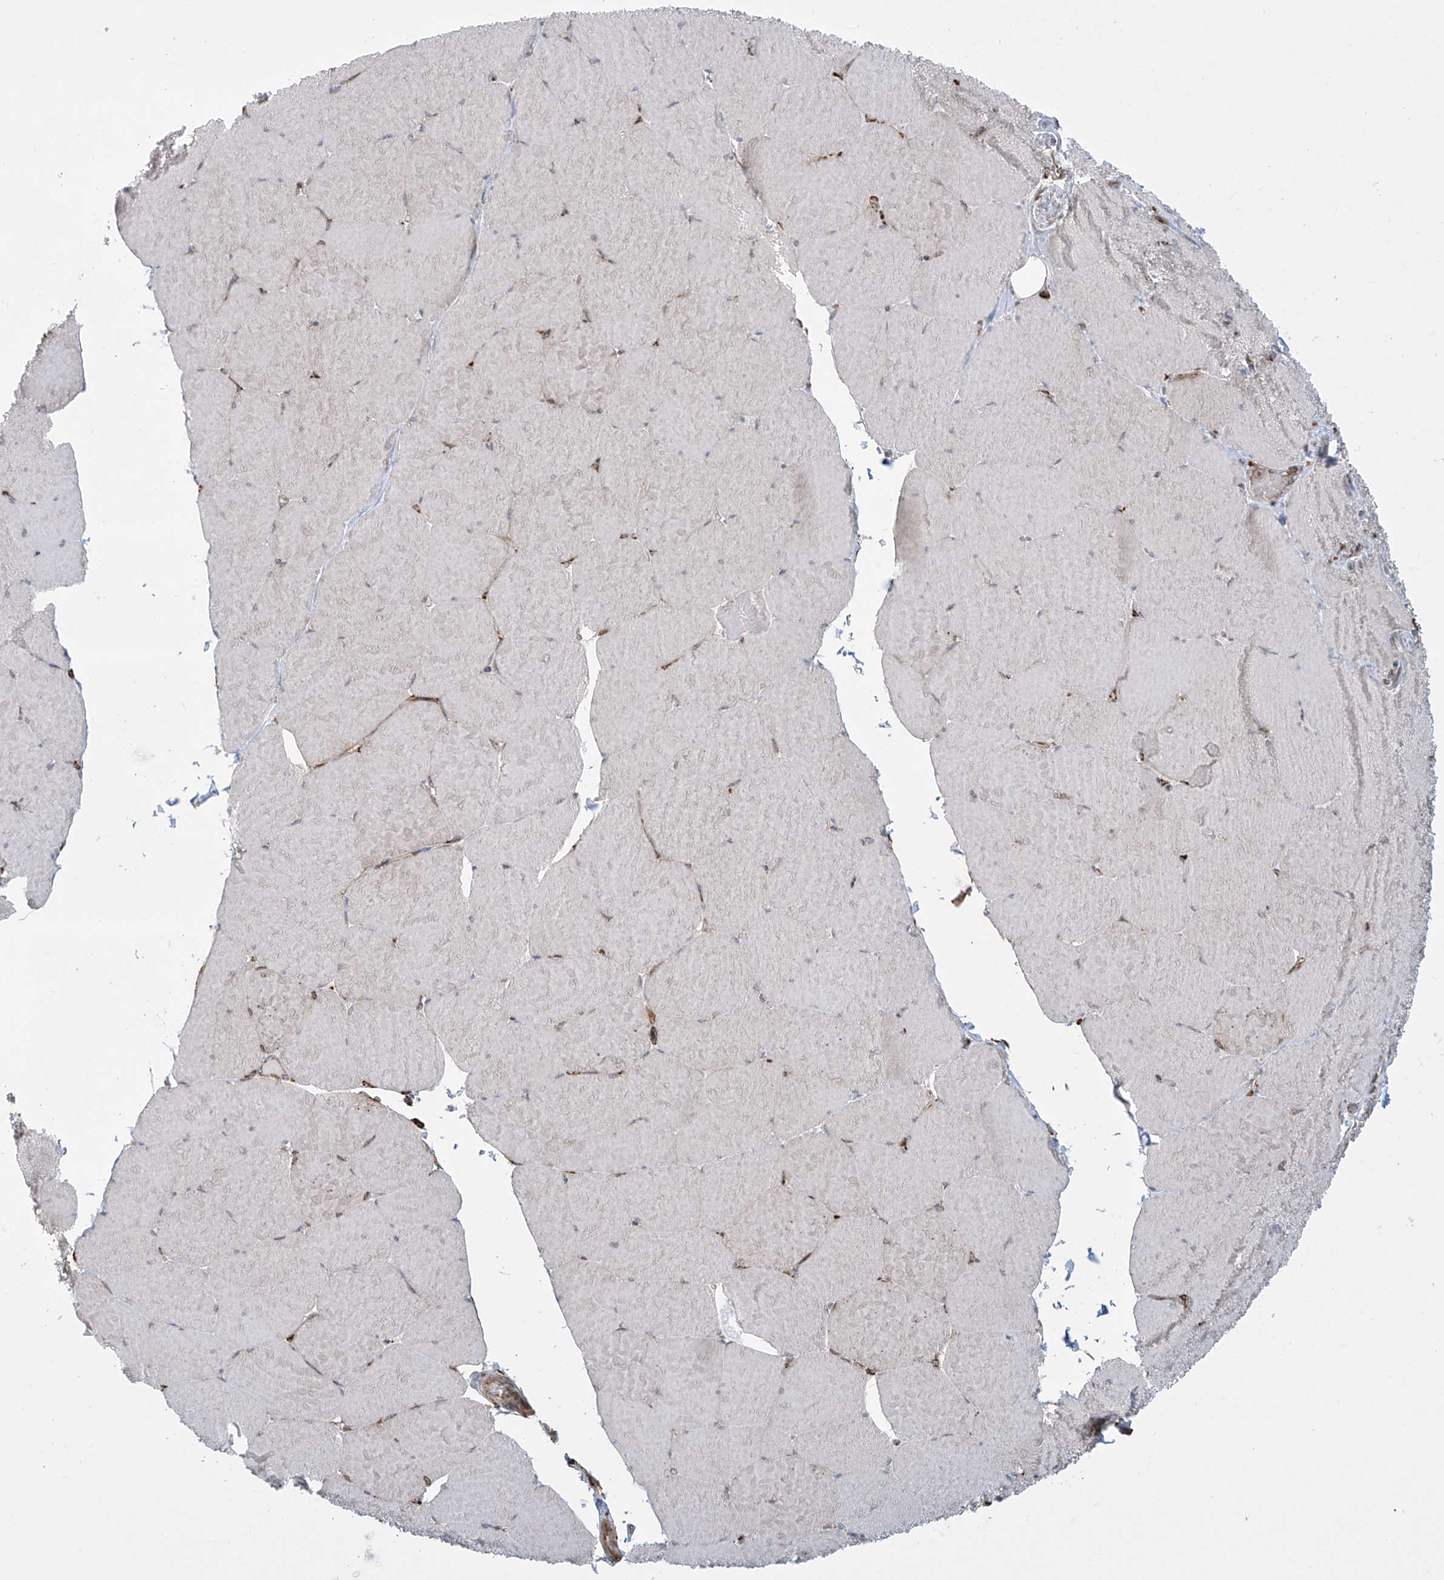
{"staining": {"intensity": "weak", "quantity": "<25%", "location": "cytoplasmic/membranous"}, "tissue": "skeletal muscle", "cell_type": "Myocytes", "image_type": "normal", "snomed": [{"axis": "morphology", "description": "Normal tissue, NOS"}, {"axis": "topography", "description": "Skeletal muscle"}, {"axis": "topography", "description": "Head-Neck"}], "caption": "A high-resolution image shows immunohistochemistry (IHC) staining of normal skeletal muscle, which displays no significant positivity in myocytes.", "gene": "MX1", "patient": {"sex": "male", "age": 66}}